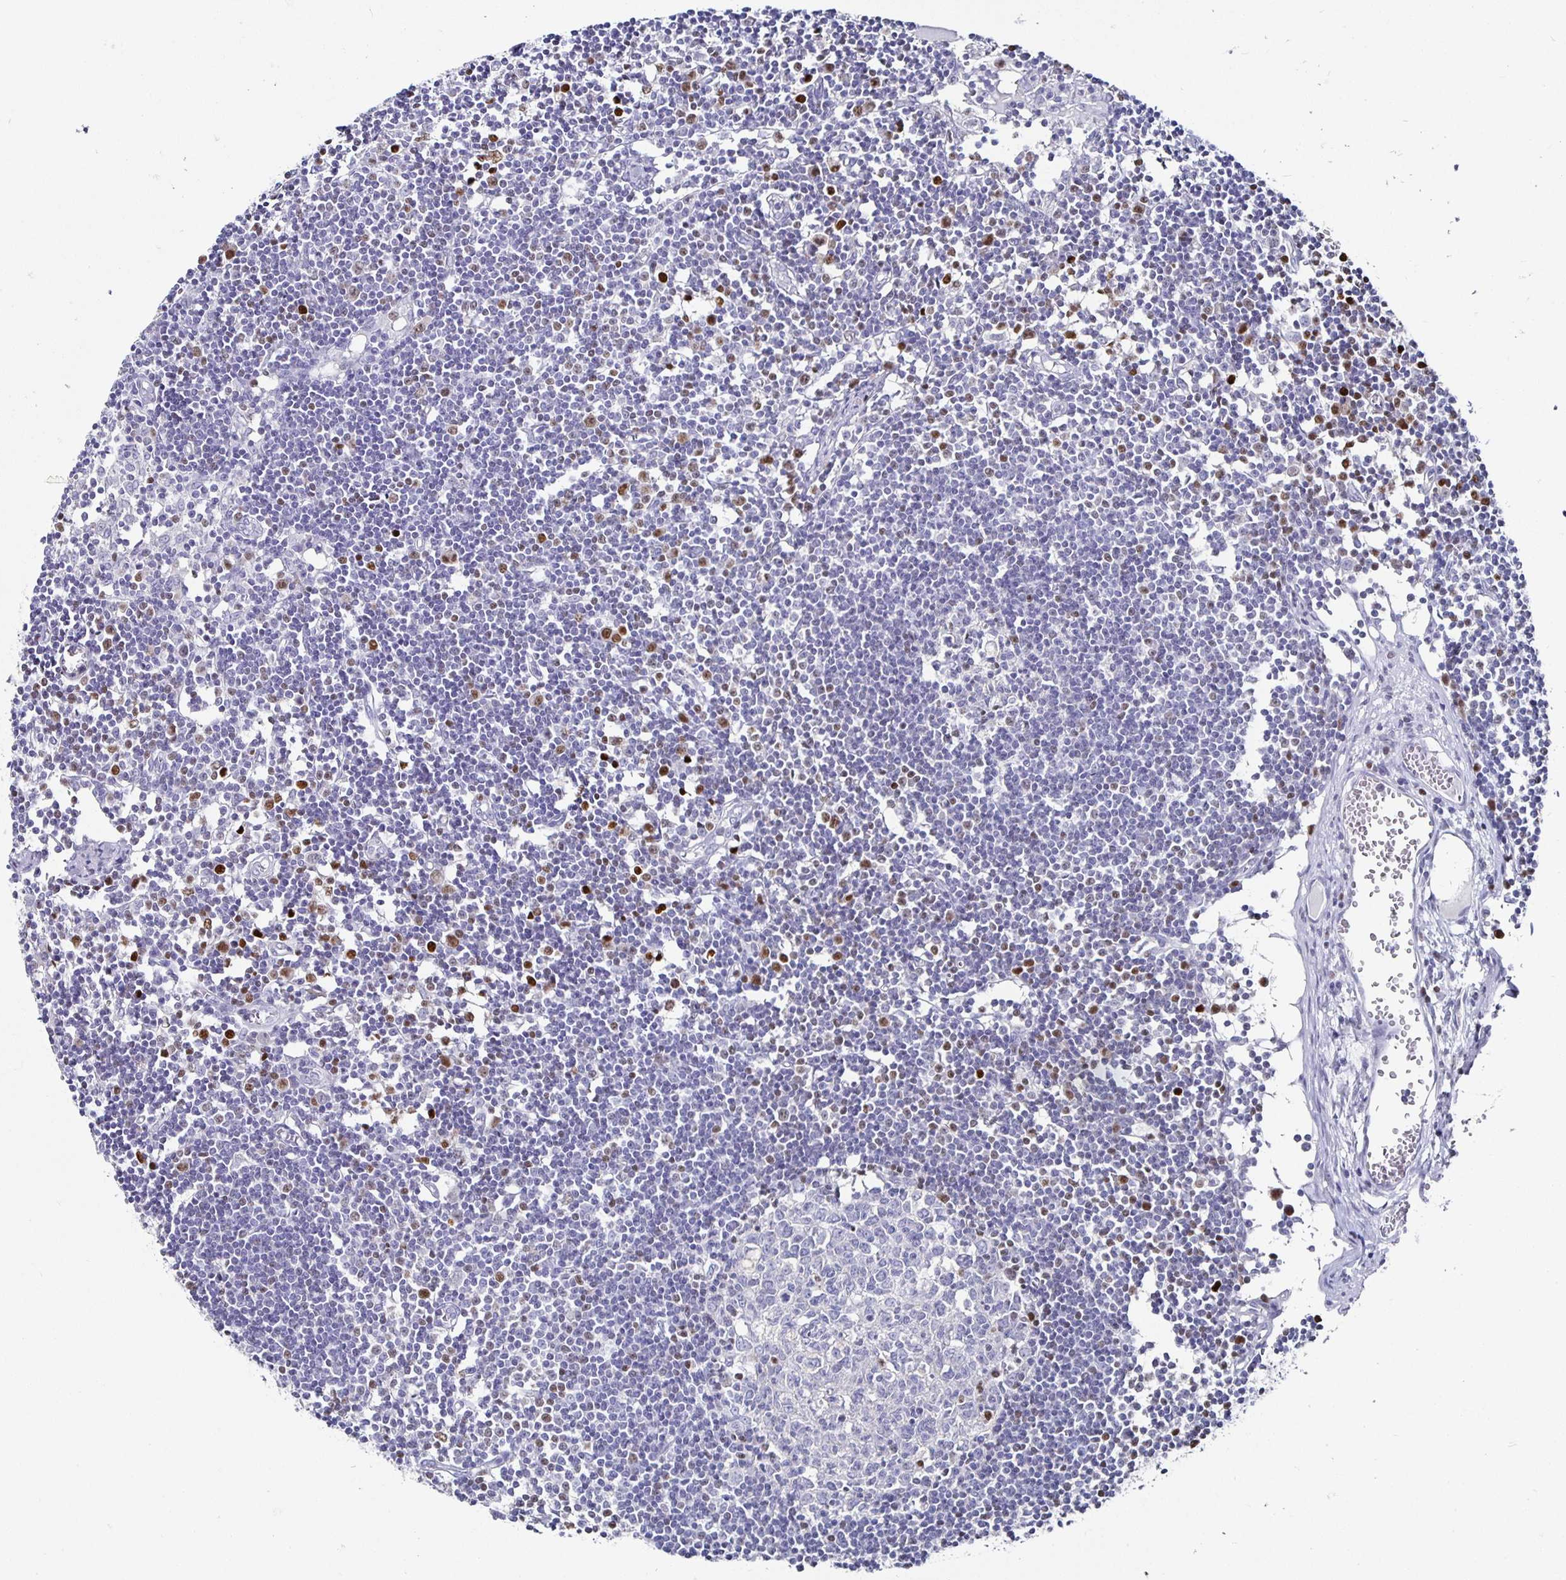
{"staining": {"intensity": "negative", "quantity": "none", "location": "none"}, "tissue": "lymph node", "cell_type": "Germinal center cells", "image_type": "normal", "snomed": [{"axis": "morphology", "description": "Normal tissue, NOS"}, {"axis": "topography", "description": "Lymph node"}], "caption": "Protein analysis of normal lymph node exhibits no significant expression in germinal center cells.", "gene": "RUNX2", "patient": {"sex": "female", "age": 11}}